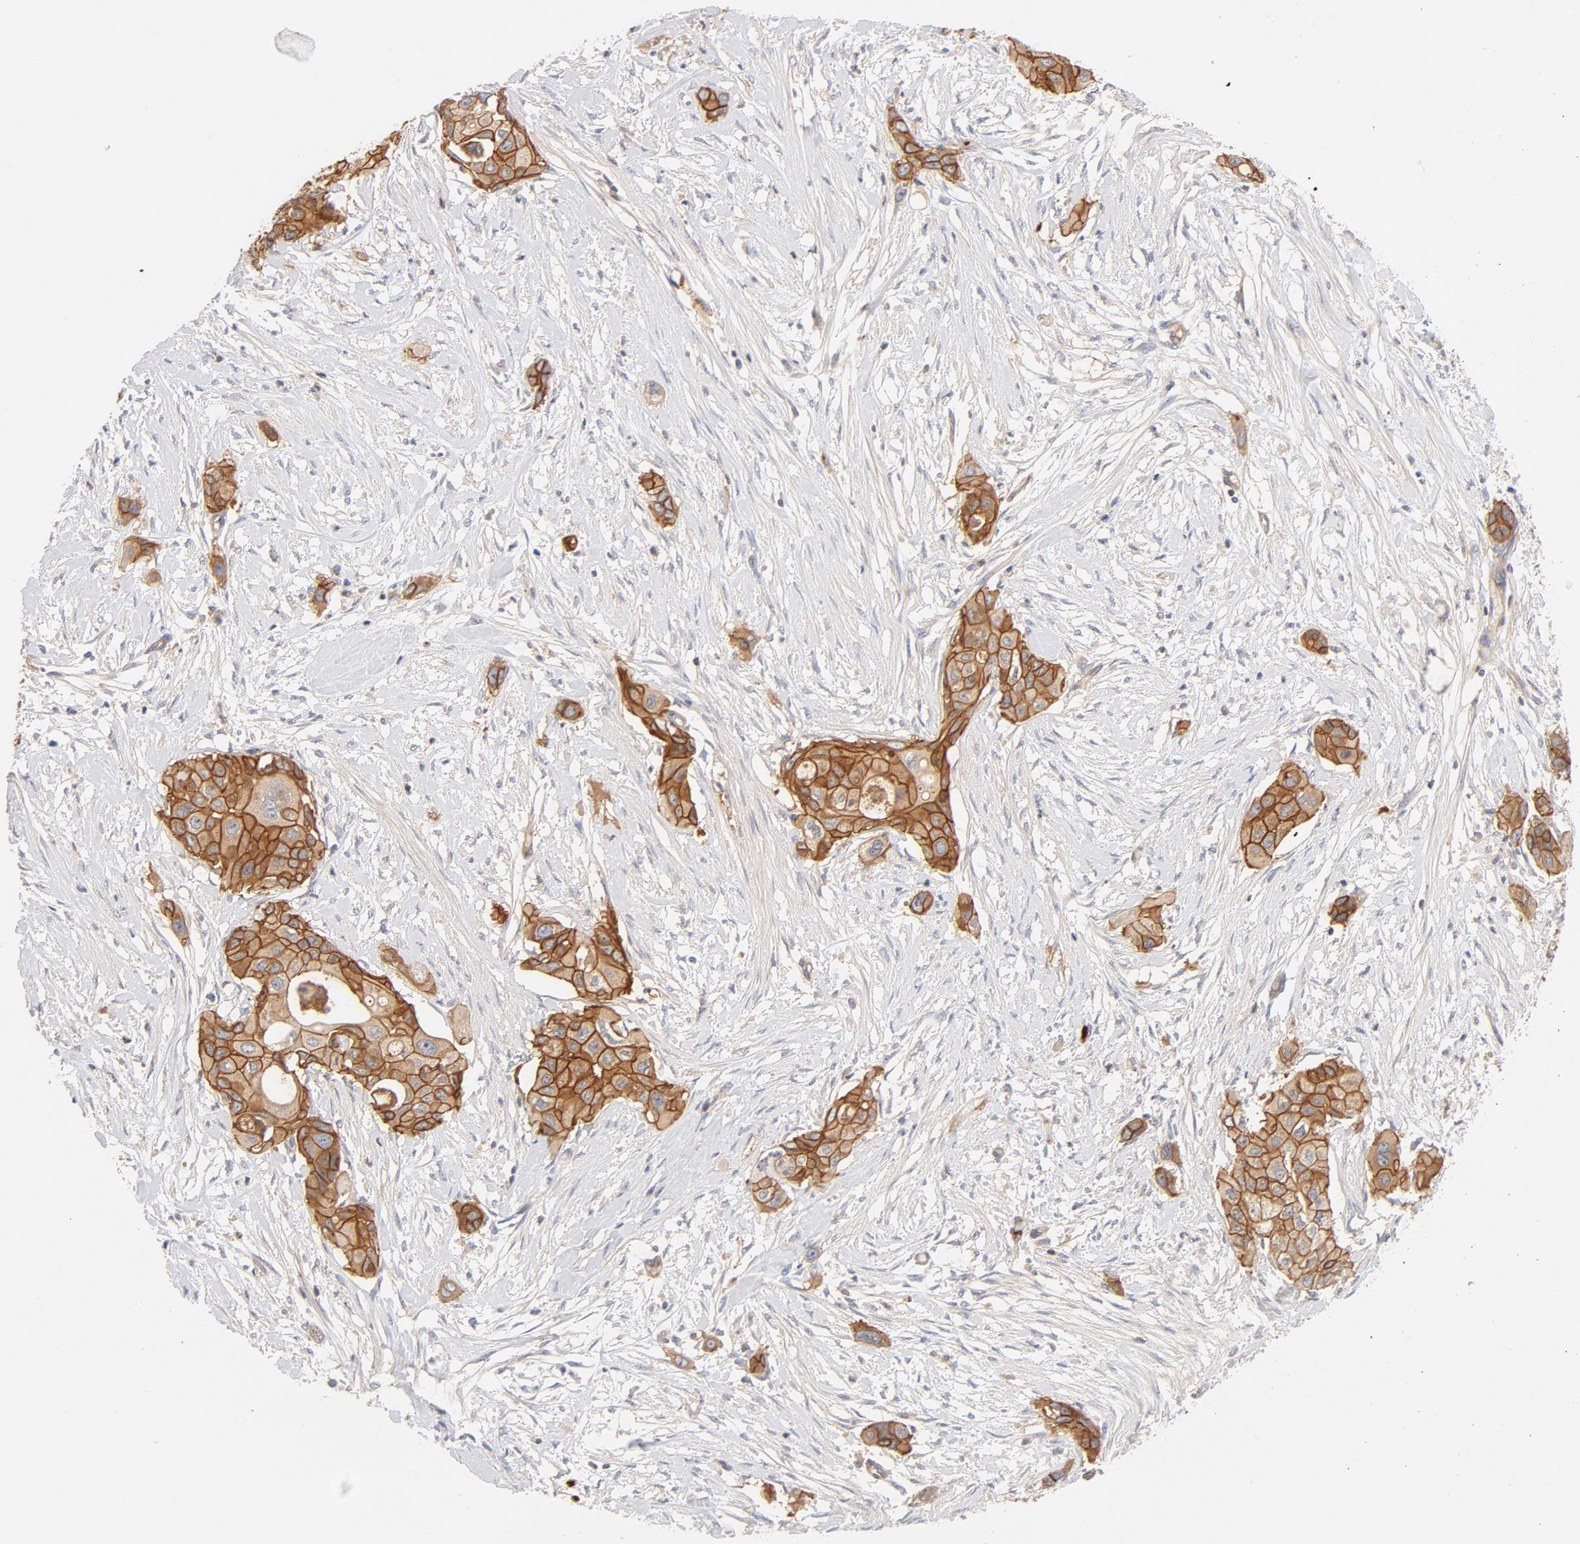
{"staining": {"intensity": "strong", "quantity": ">75%", "location": "cytoplasmic/membranous"}, "tissue": "pancreatic cancer", "cell_type": "Tumor cells", "image_type": "cancer", "snomed": [{"axis": "morphology", "description": "Adenocarcinoma, NOS"}, {"axis": "topography", "description": "Pancreas"}], "caption": "Protein expression analysis of human adenocarcinoma (pancreatic) reveals strong cytoplasmic/membranous positivity in about >75% of tumor cells. (IHC, brightfield microscopy, high magnification).", "gene": "SRC", "patient": {"sex": "female", "age": 60}}